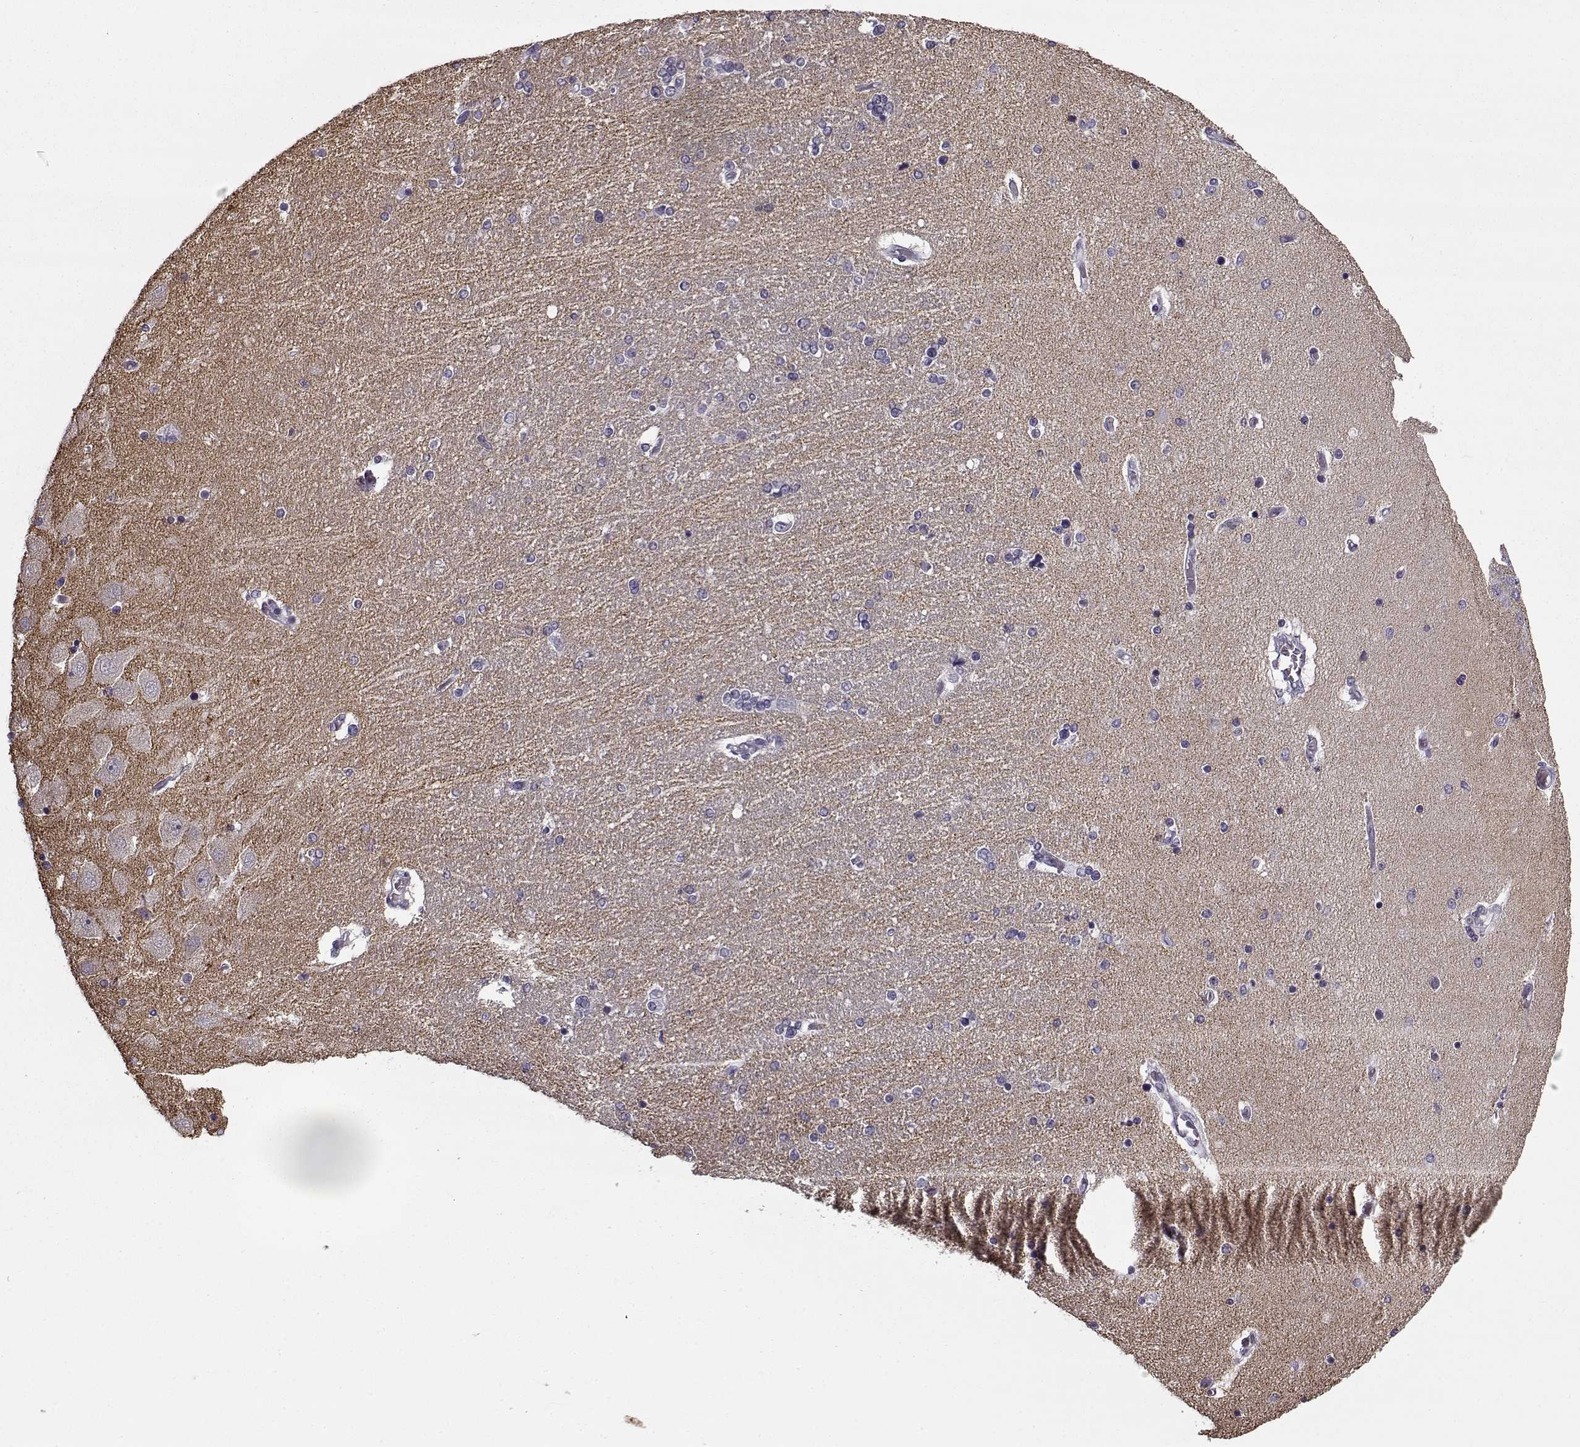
{"staining": {"intensity": "negative", "quantity": "none", "location": "none"}, "tissue": "hippocampus", "cell_type": "Glial cells", "image_type": "normal", "snomed": [{"axis": "morphology", "description": "Normal tissue, NOS"}, {"axis": "topography", "description": "Hippocampus"}], "caption": "Immunohistochemical staining of benign hippocampus displays no significant expression in glial cells. (Brightfield microscopy of DAB IHC at high magnification).", "gene": "SNCA", "patient": {"sex": "female", "age": 54}}